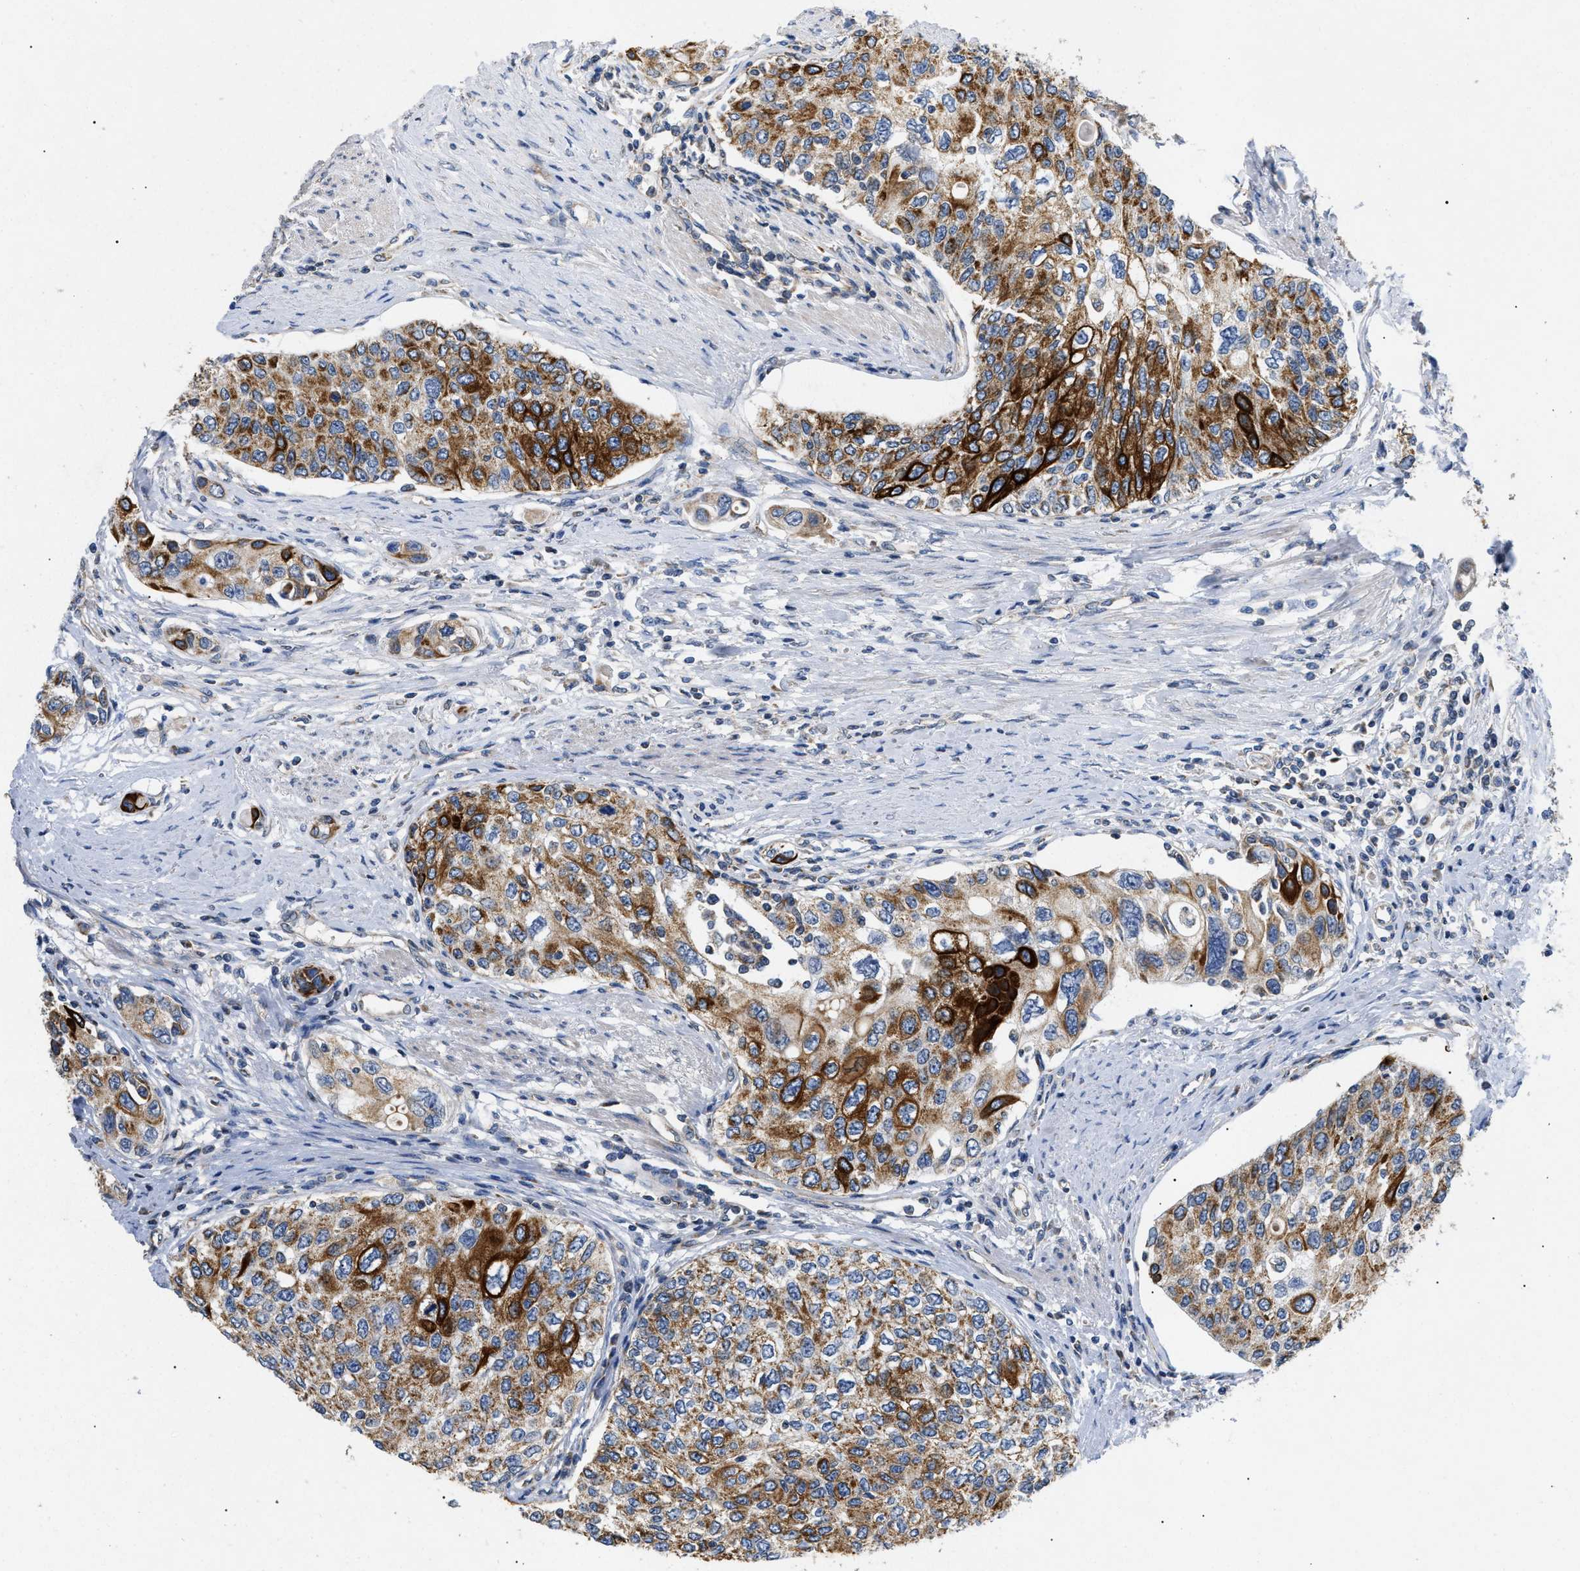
{"staining": {"intensity": "strong", "quantity": ">75%", "location": "cytoplasmic/membranous"}, "tissue": "urothelial cancer", "cell_type": "Tumor cells", "image_type": "cancer", "snomed": [{"axis": "morphology", "description": "Urothelial carcinoma, High grade"}, {"axis": "topography", "description": "Urinary bladder"}], "caption": "Protein staining exhibits strong cytoplasmic/membranous positivity in about >75% of tumor cells in urothelial carcinoma (high-grade).", "gene": "TOMM6", "patient": {"sex": "female", "age": 56}}